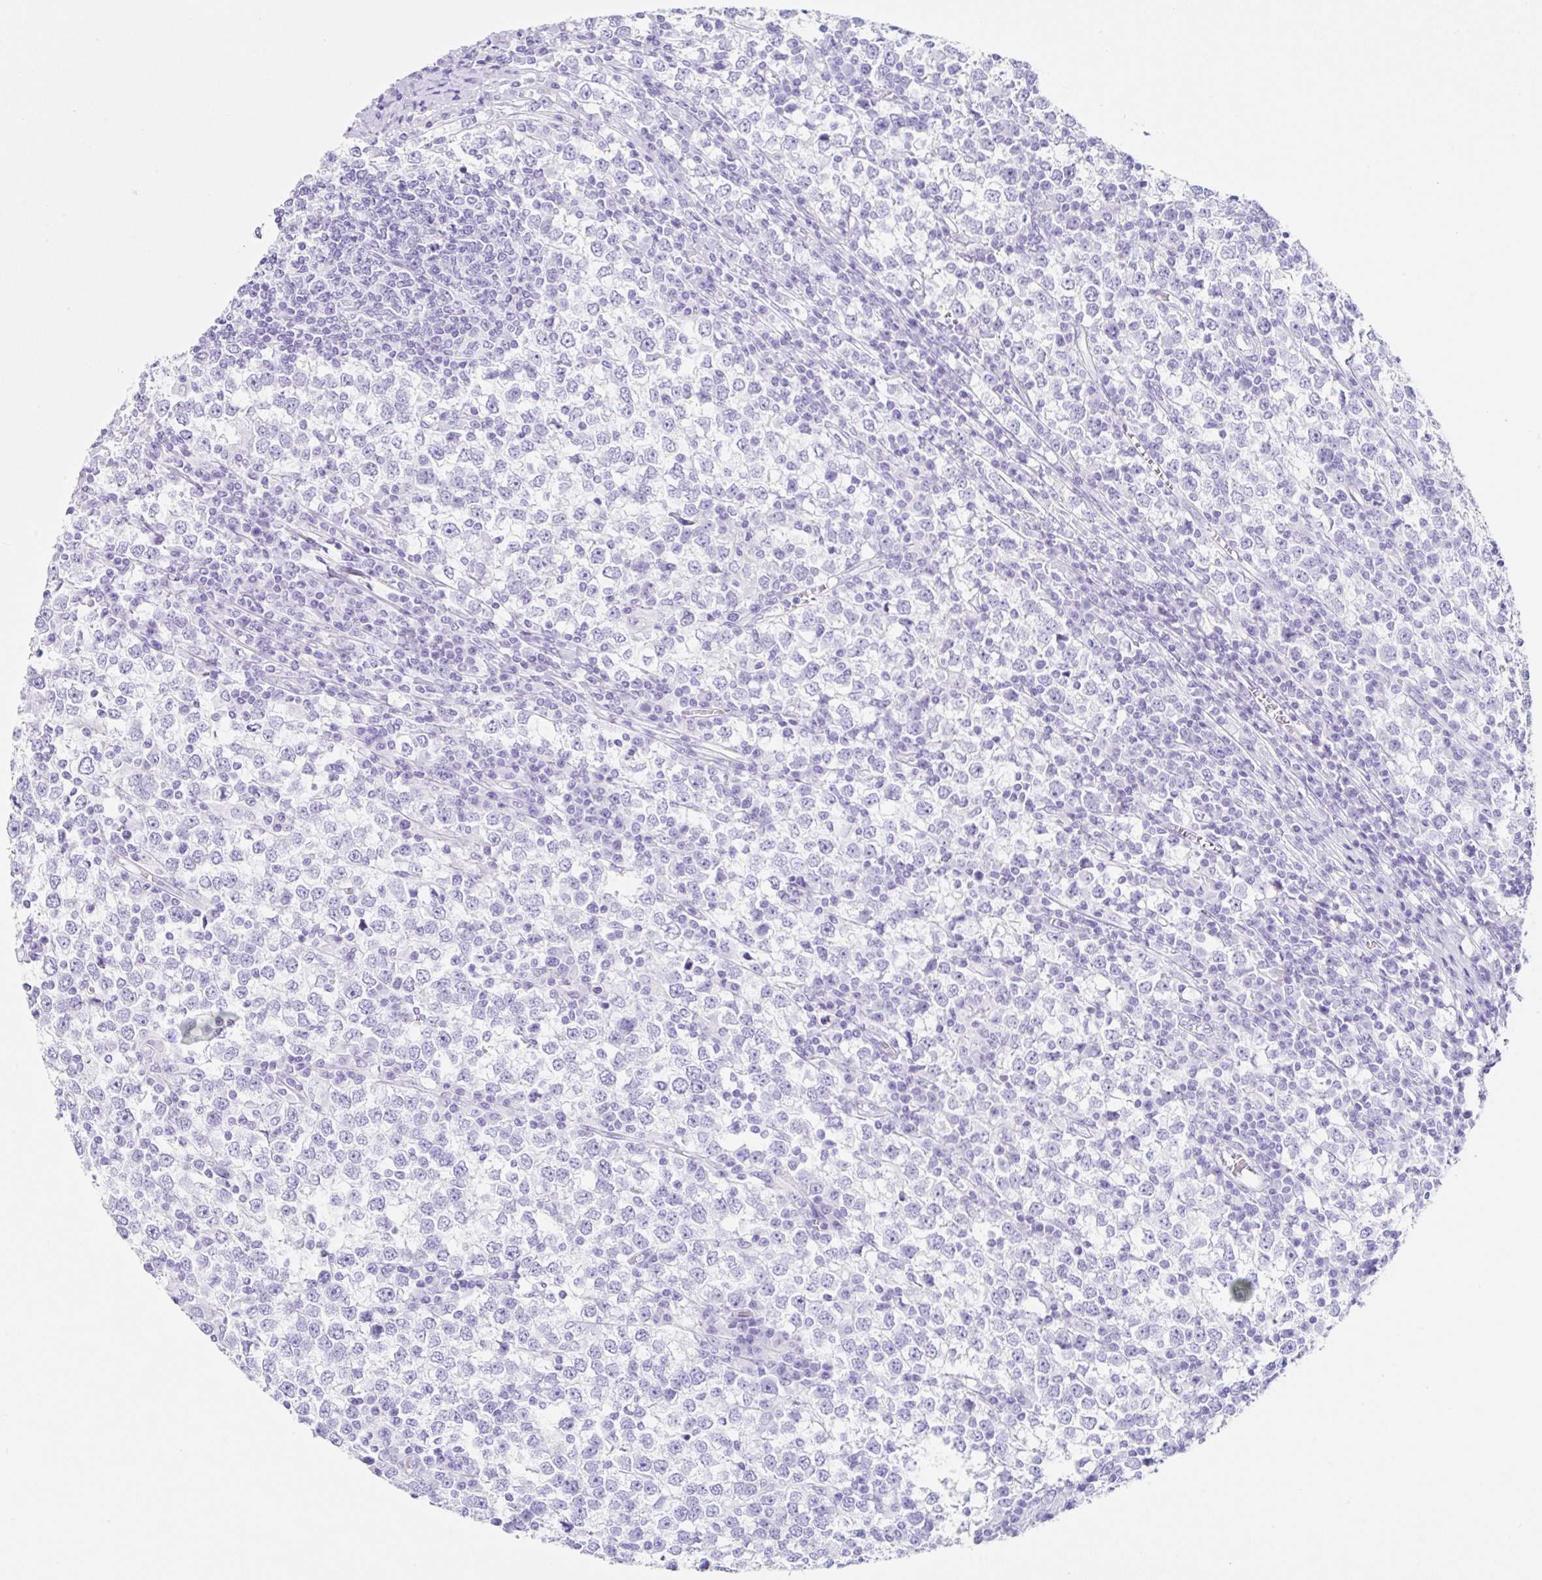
{"staining": {"intensity": "negative", "quantity": "none", "location": "none"}, "tissue": "testis cancer", "cell_type": "Tumor cells", "image_type": "cancer", "snomed": [{"axis": "morphology", "description": "Seminoma, NOS"}, {"axis": "topography", "description": "Testis"}], "caption": "Immunohistochemistry histopathology image of testis cancer (seminoma) stained for a protein (brown), which reveals no positivity in tumor cells.", "gene": "CLDND2", "patient": {"sex": "male", "age": 65}}